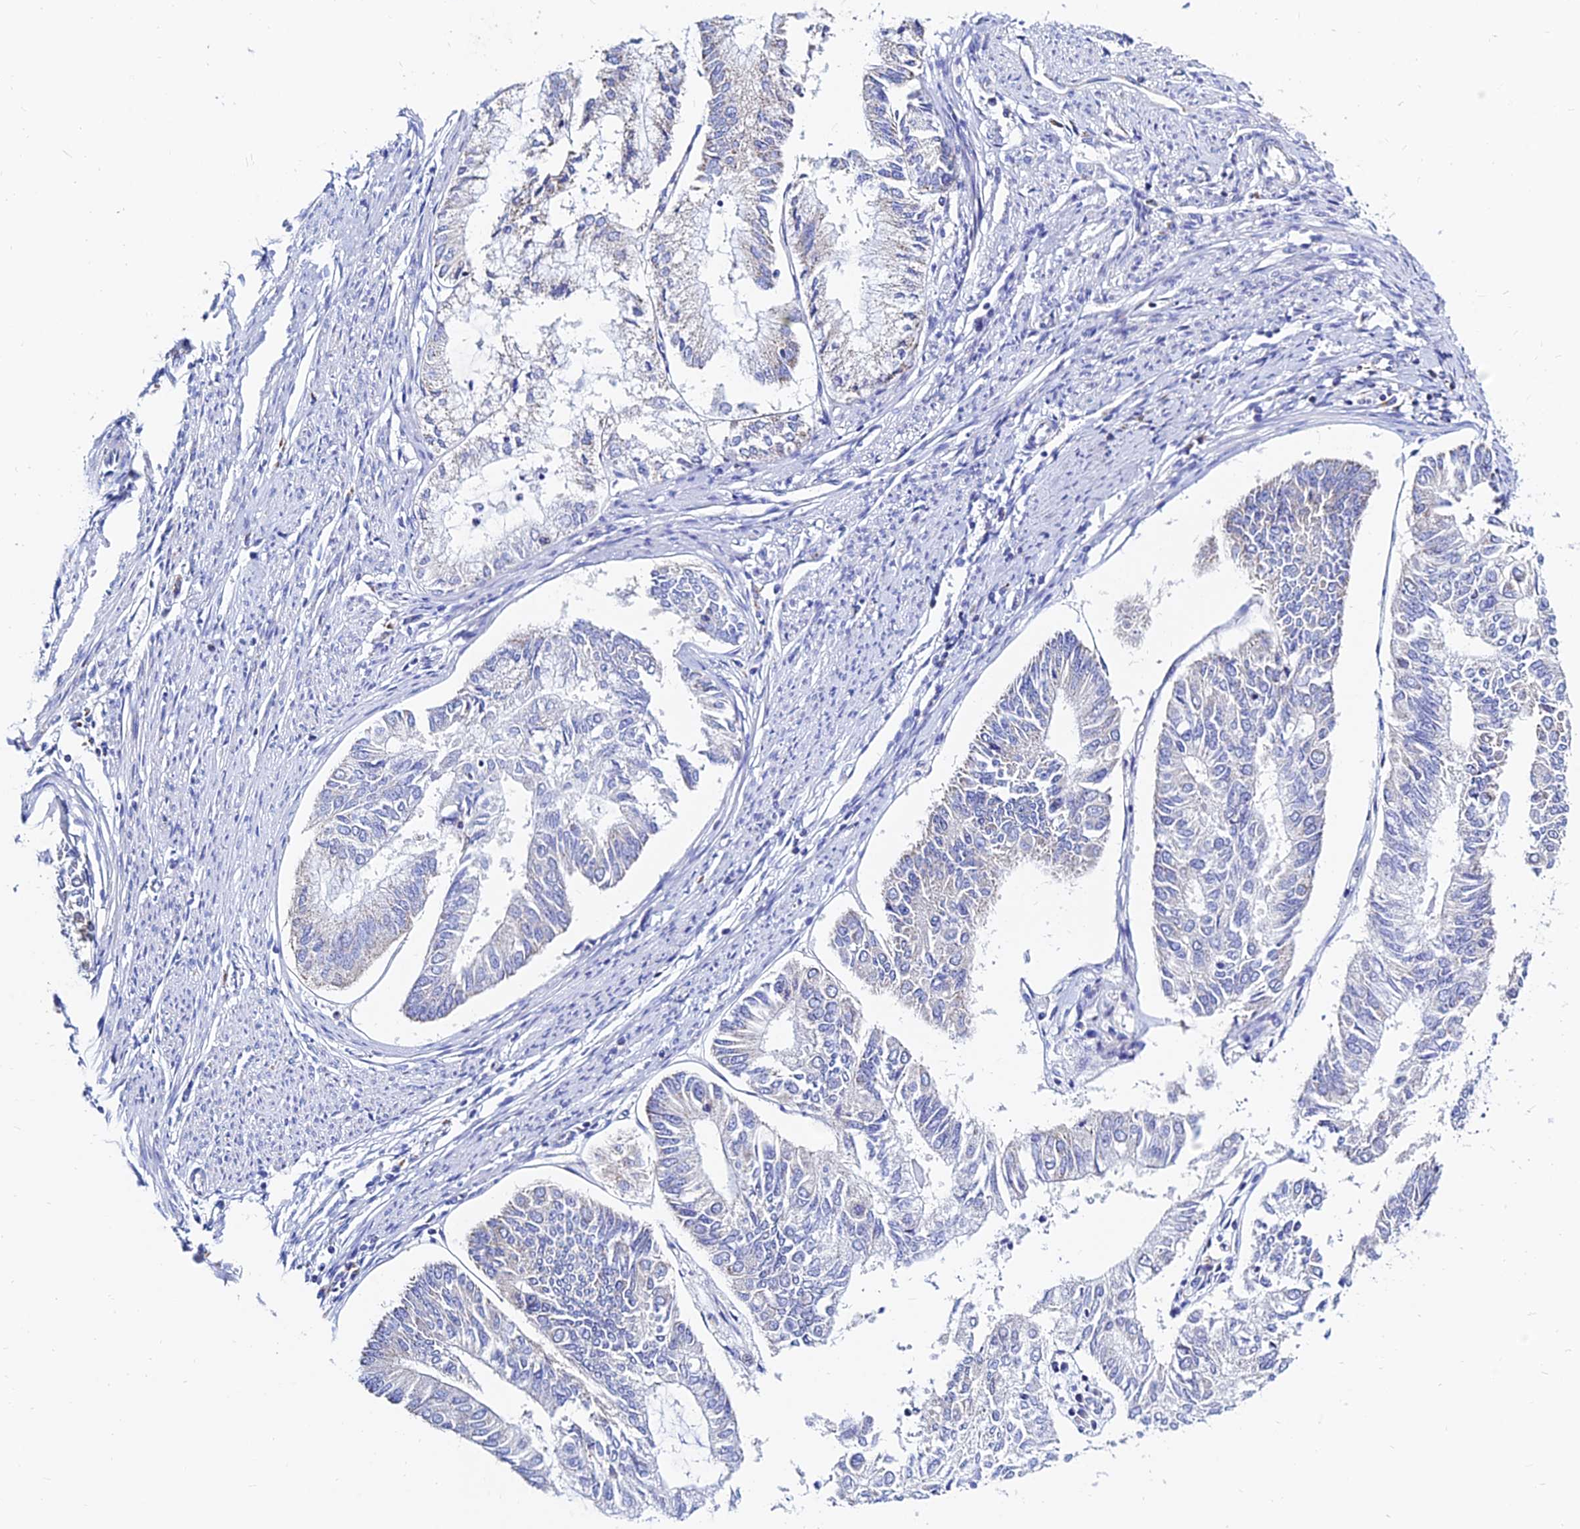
{"staining": {"intensity": "negative", "quantity": "none", "location": "none"}, "tissue": "endometrial cancer", "cell_type": "Tumor cells", "image_type": "cancer", "snomed": [{"axis": "morphology", "description": "Adenocarcinoma, NOS"}, {"axis": "topography", "description": "Endometrium"}], "caption": "This is a micrograph of immunohistochemistry (IHC) staining of endometrial adenocarcinoma, which shows no expression in tumor cells. (Brightfield microscopy of DAB (3,3'-diaminobenzidine) immunohistochemistry (IHC) at high magnification).", "gene": "MGST1", "patient": {"sex": "female", "age": 68}}